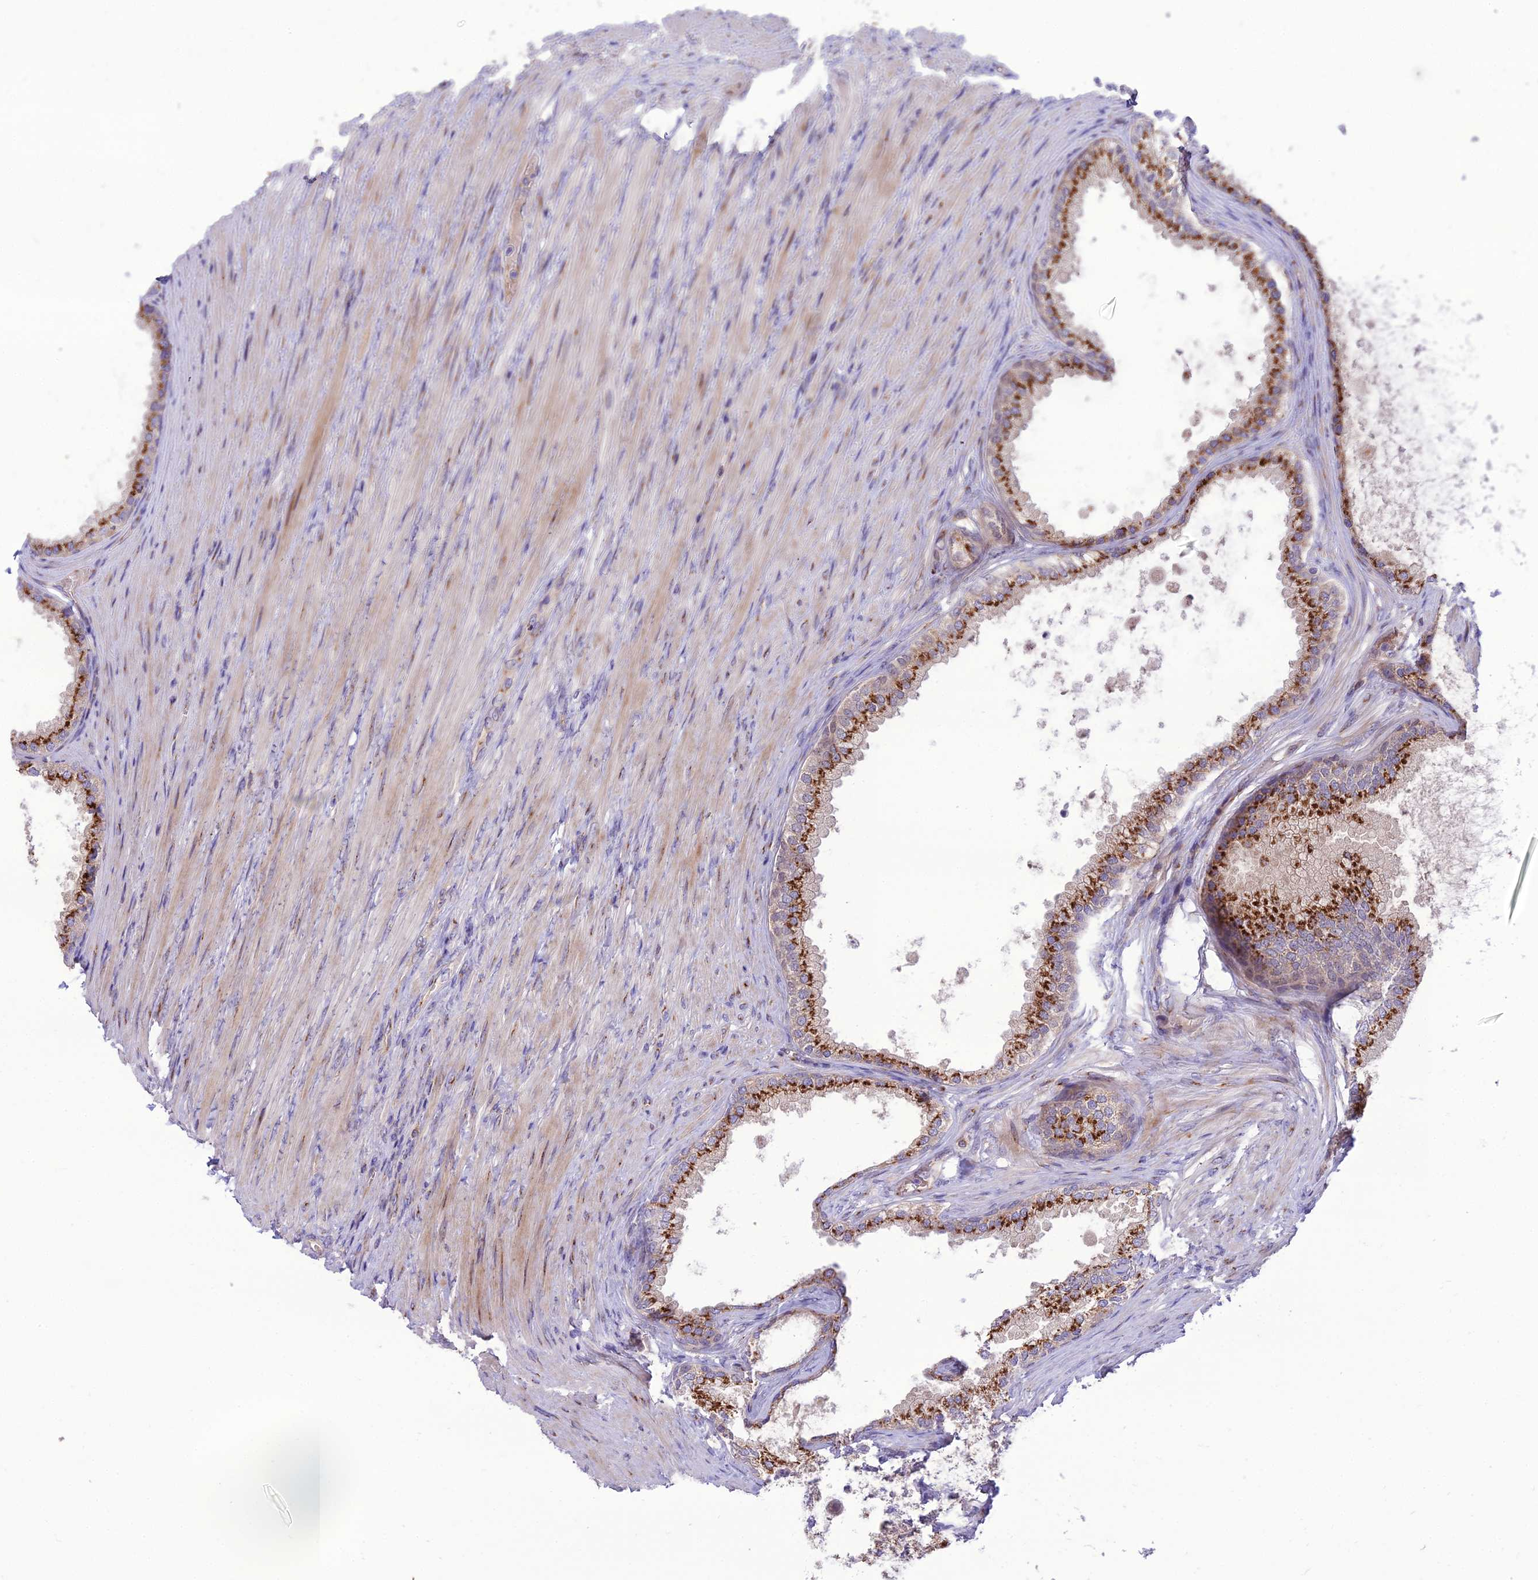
{"staining": {"intensity": "strong", "quantity": ">75%", "location": "cytoplasmic/membranous"}, "tissue": "prostate", "cell_type": "Glandular cells", "image_type": "normal", "snomed": [{"axis": "morphology", "description": "Normal tissue, NOS"}, {"axis": "topography", "description": "Prostate"}], "caption": "A high-resolution micrograph shows IHC staining of normal prostate, which reveals strong cytoplasmic/membranous positivity in approximately >75% of glandular cells. (IHC, brightfield microscopy, high magnification).", "gene": "SPRYD7", "patient": {"sex": "male", "age": 76}}